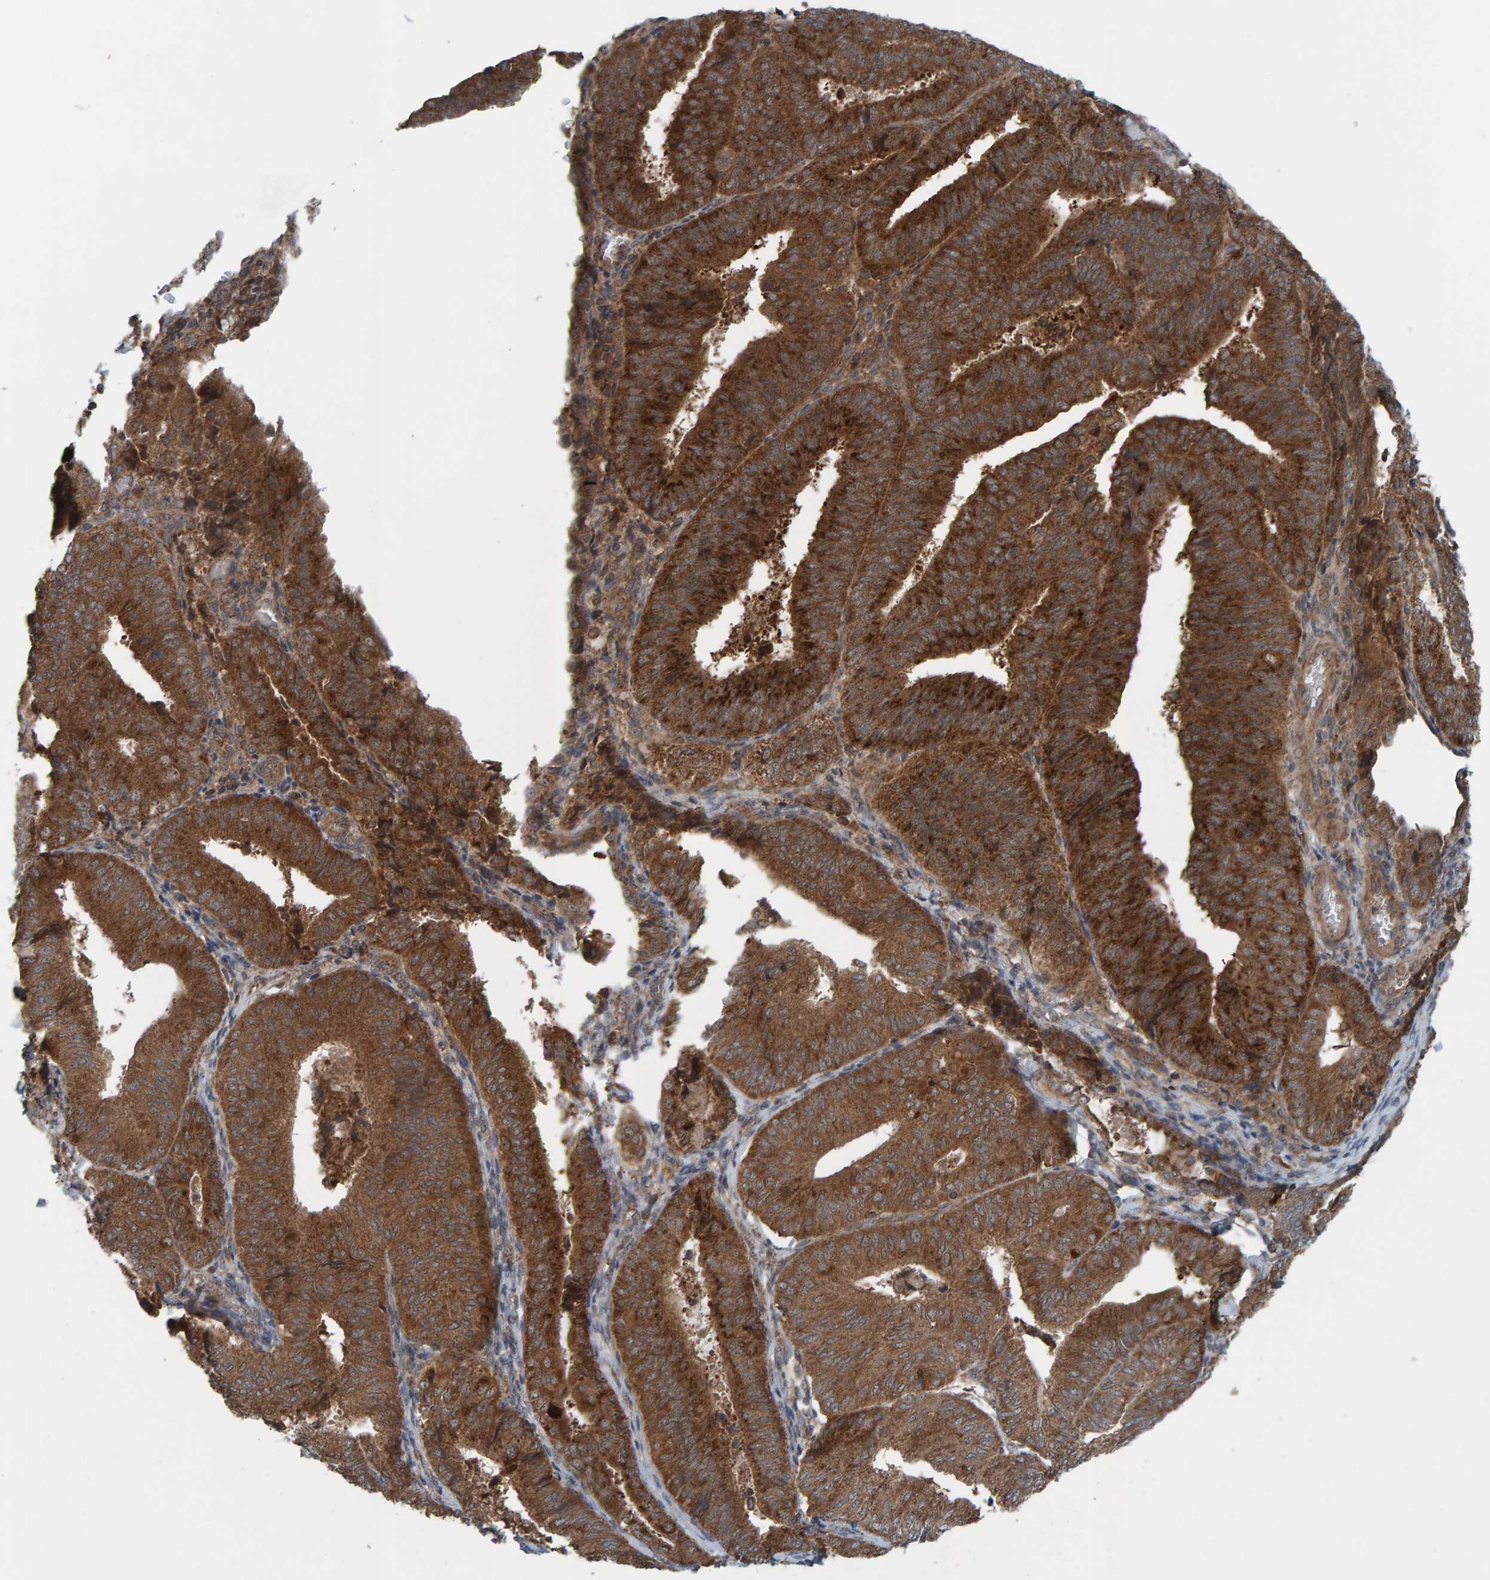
{"staining": {"intensity": "strong", "quantity": ">75%", "location": "cytoplasmic/membranous"}, "tissue": "endometrial cancer", "cell_type": "Tumor cells", "image_type": "cancer", "snomed": [{"axis": "morphology", "description": "Adenocarcinoma, NOS"}, {"axis": "topography", "description": "Endometrium"}], "caption": "Immunohistochemistry (IHC) of human adenocarcinoma (endometrial) reveals high levels of strong cytoplasmic/membranous staining in approximately >75% of tumor cells. Nuclei are stained in blue.", "gene": "CUEDC1", "patient": {"sex": "female", "age": 81}}